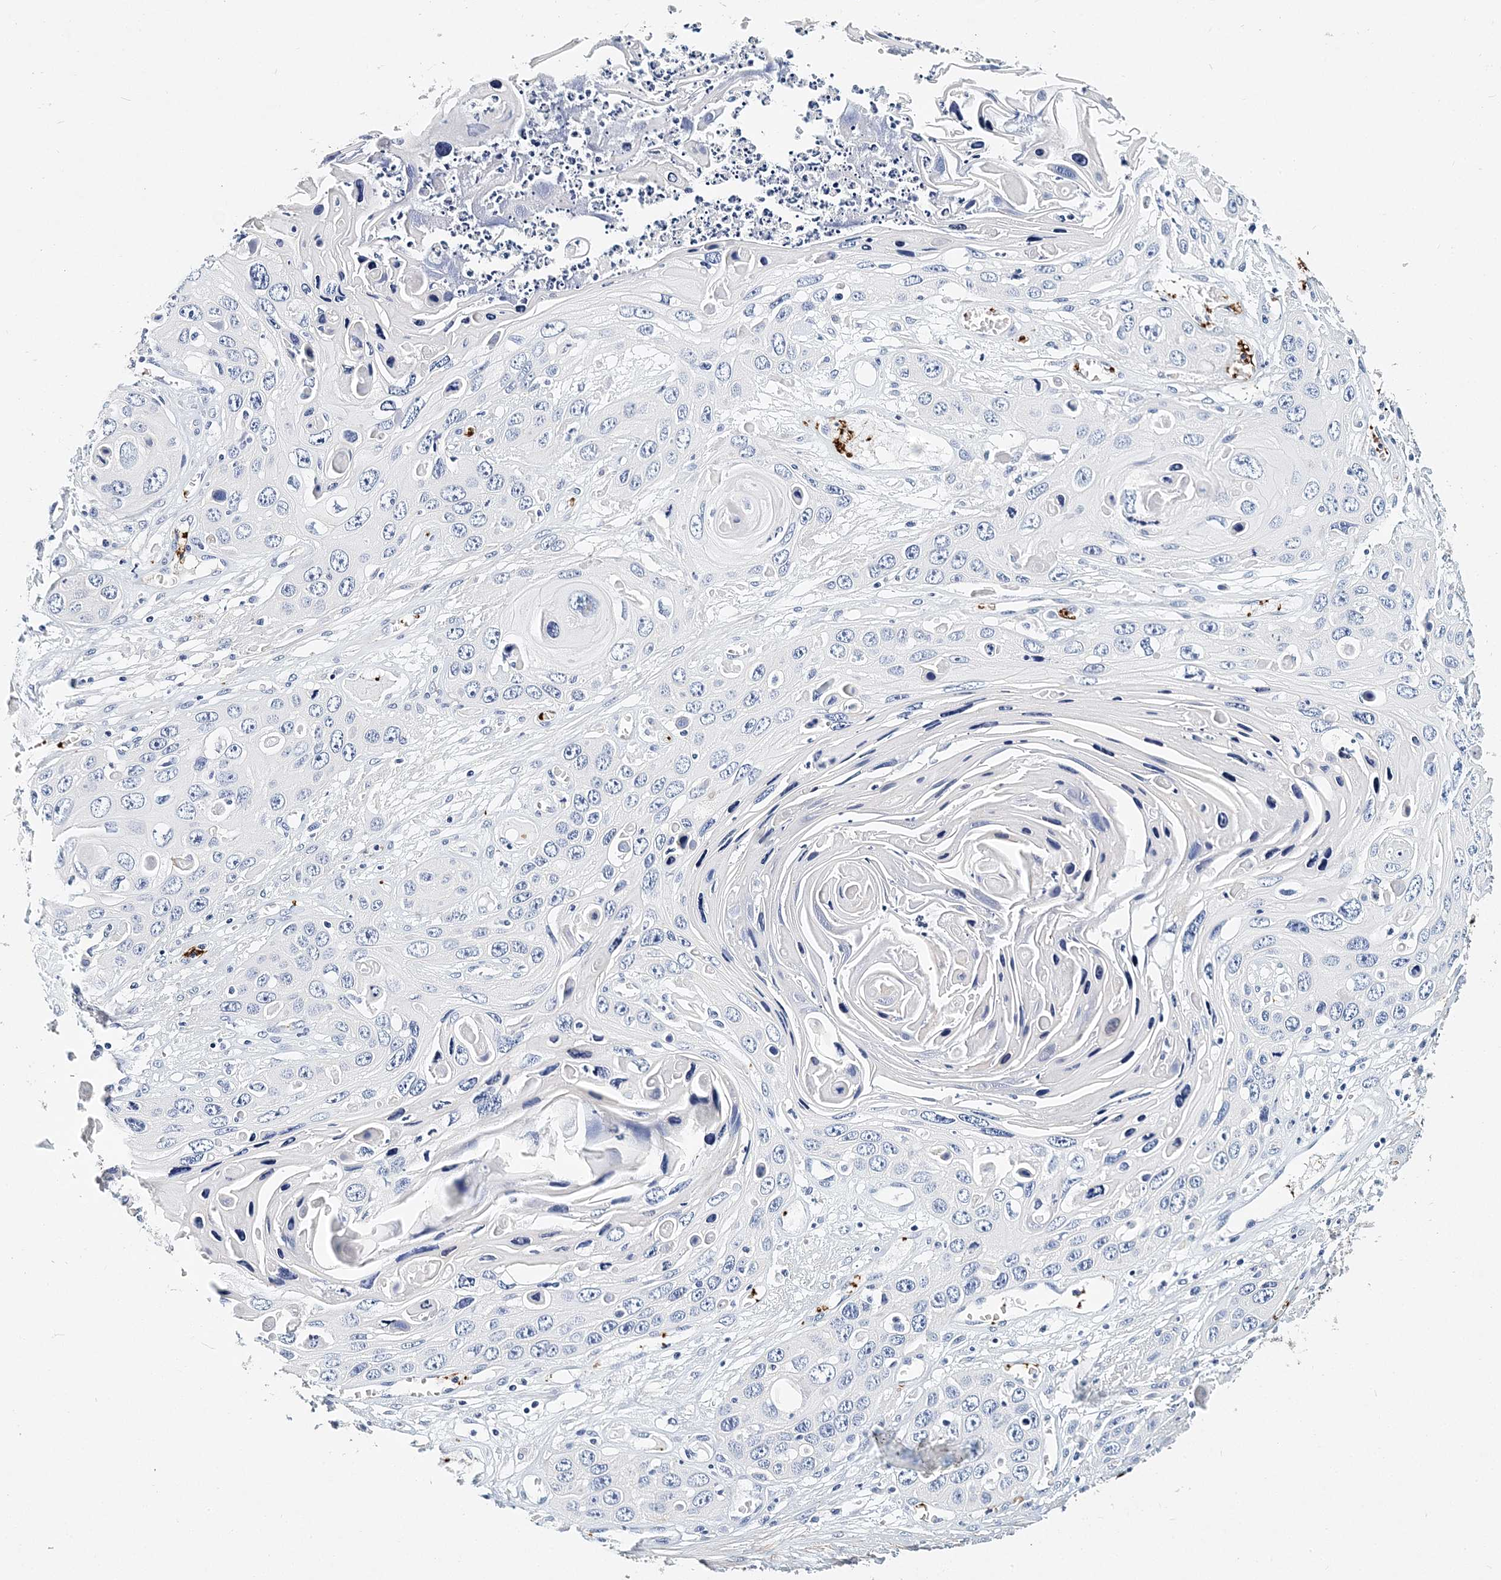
{"staining": {"intensity": "negative", "quantity": "none", "location": "none"}, "tissue": "skin cancer", "cell_type": "Tumor cells", "image_type": "cancer", "snomed": [{"axis": "morphology", "description": "Squamous cell carcinoma, NOS"}, {"axis": "topography", "description": "Skin"}], "caption": "A micrograph of skin cancer (squamous cell carcinoma) stained for a protein exhibits no brown staining in tumor cells.", "gene": "ITGA2B", "patient": {"sex": "male", "age": 55}}